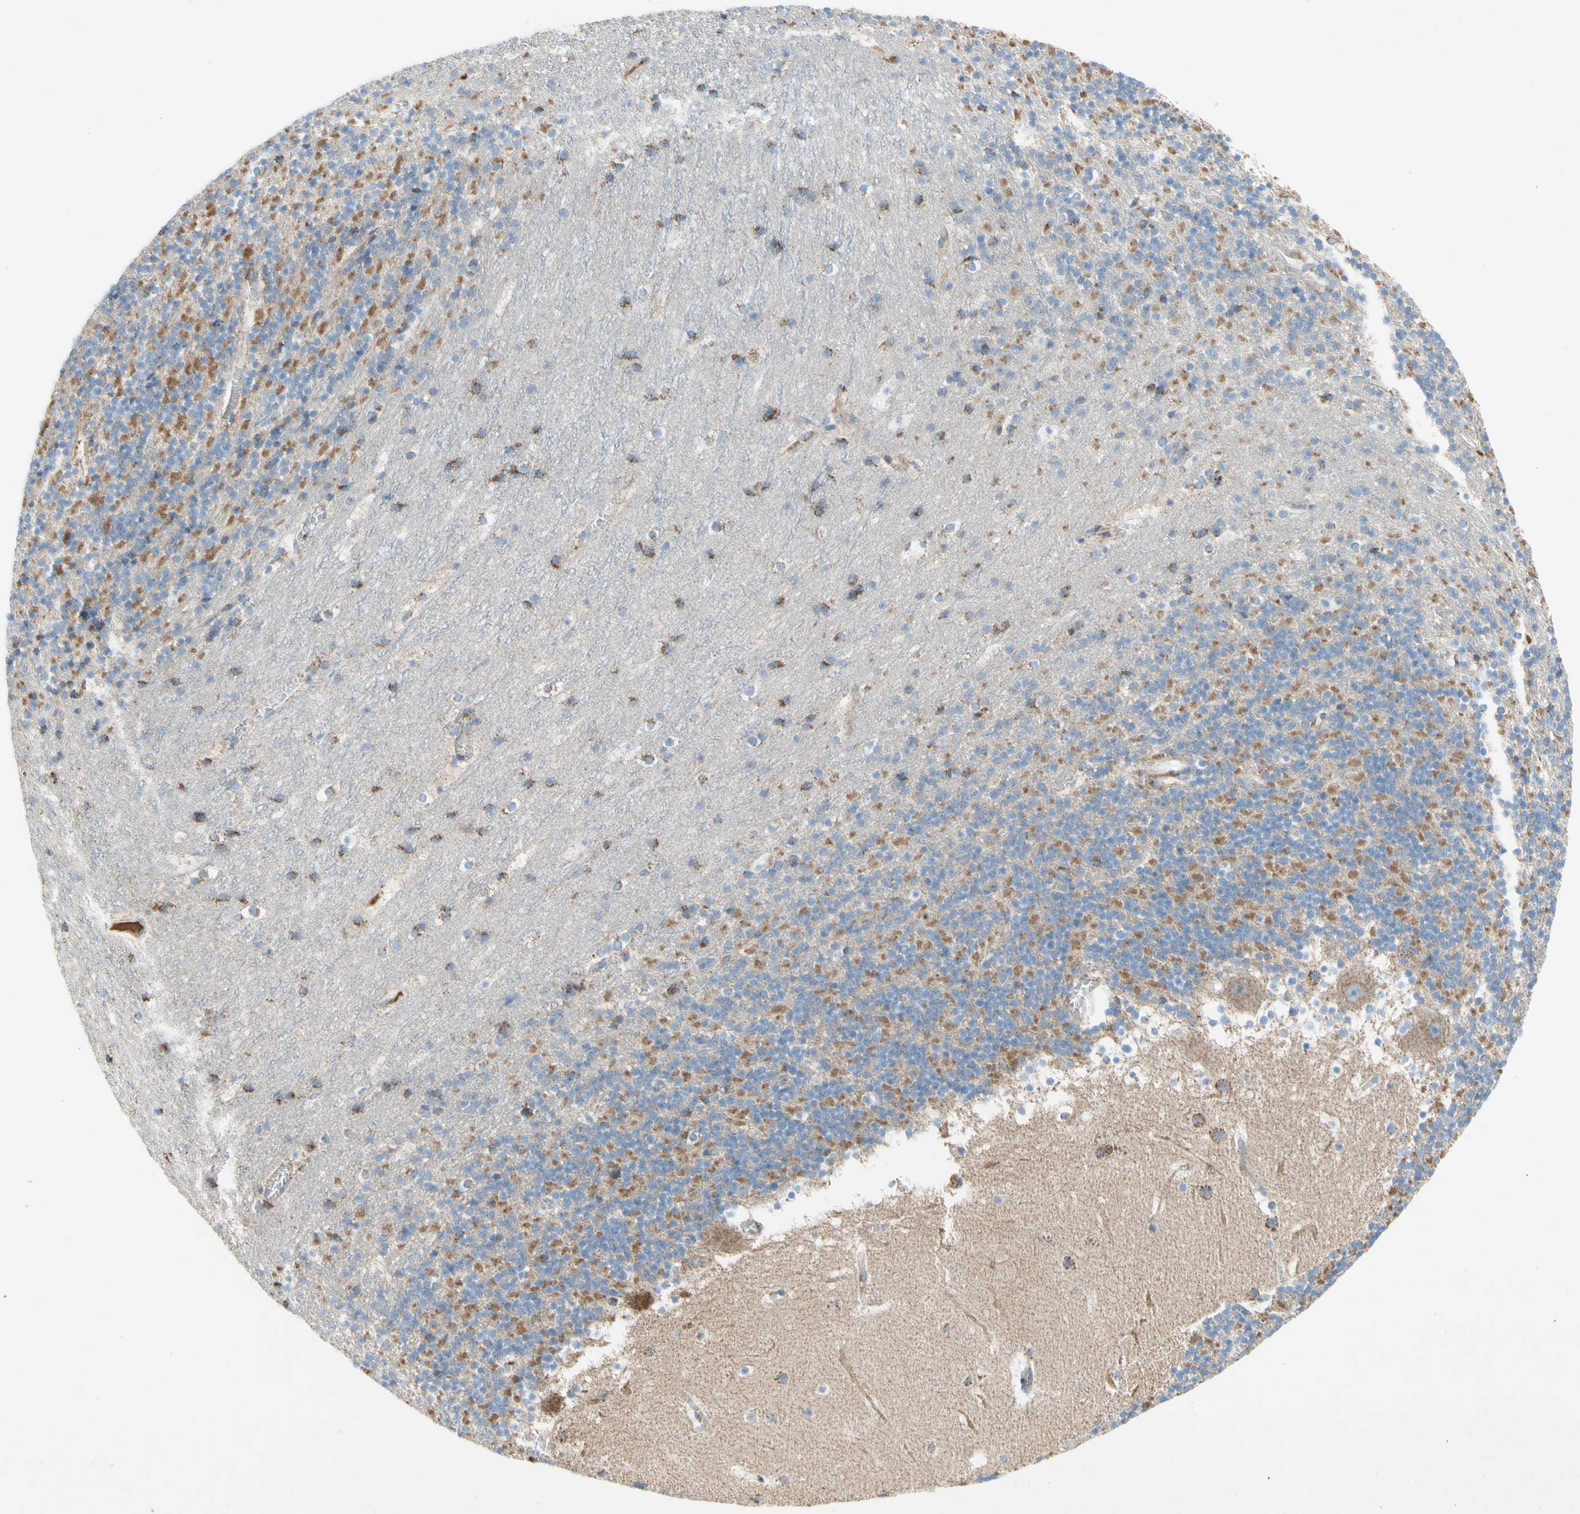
{"staining": {"intensity": "moderate", "quantity": ">75%", "location": "cytoplasmic/membranous"}, "tissue": "cerebellum", "cell_type": "Cells in granular layer", "image_type": "normal", "snomed": [{"axis": "morphology", "description": "Normal tissue, NOS"}, {"axis": "topography", "description": "Cerebellum"}], "caption": "Moderate cytoplasmic/membranous staining for a protein is seen in approximately >75% of cells in granular layer of unremarkable cerebellum using IHC.", "gene": "SDHB", "patient": {"sex": "male", "age": 45}}